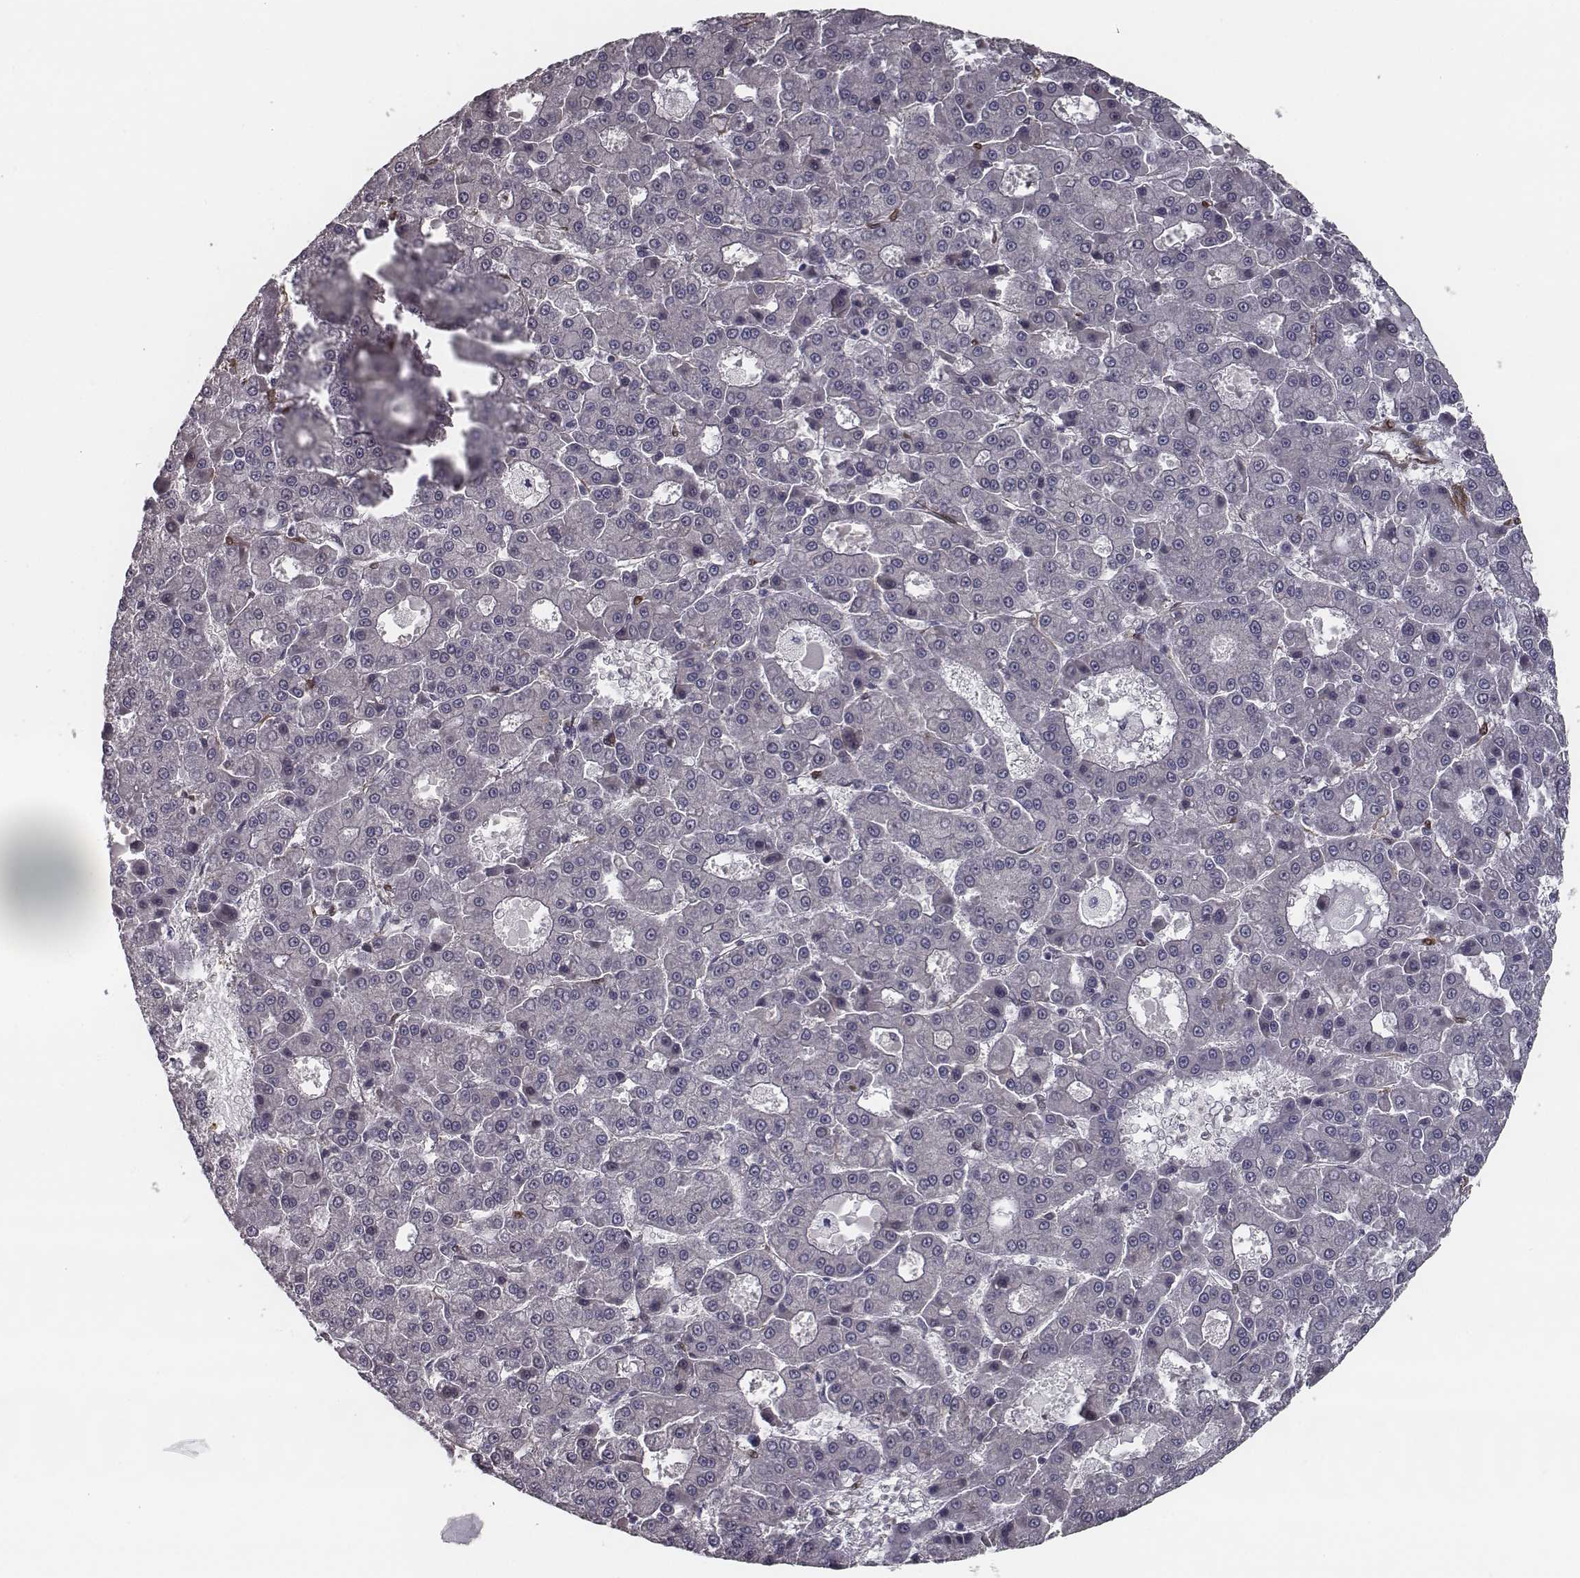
{"staining": {"intensity": "negative", "quantity": "none", "location": "none"}, "tissue": "liver cancer", "cell_type": "Tumor cells", "image_type": "cancer", "snomed": [{"axis": "morphology", "description": "Carcinoma, Hepatocellular, NOS"}, {"axis": "topography", "description": "Liver"}], "caption": "A high-resolution image shows IHC staining of liver hepatocellular carcinoma, which shows no significant expression in tumor cells.", "gene": "ISYNA1", "patient": {"sex": "male", "age": 70}}